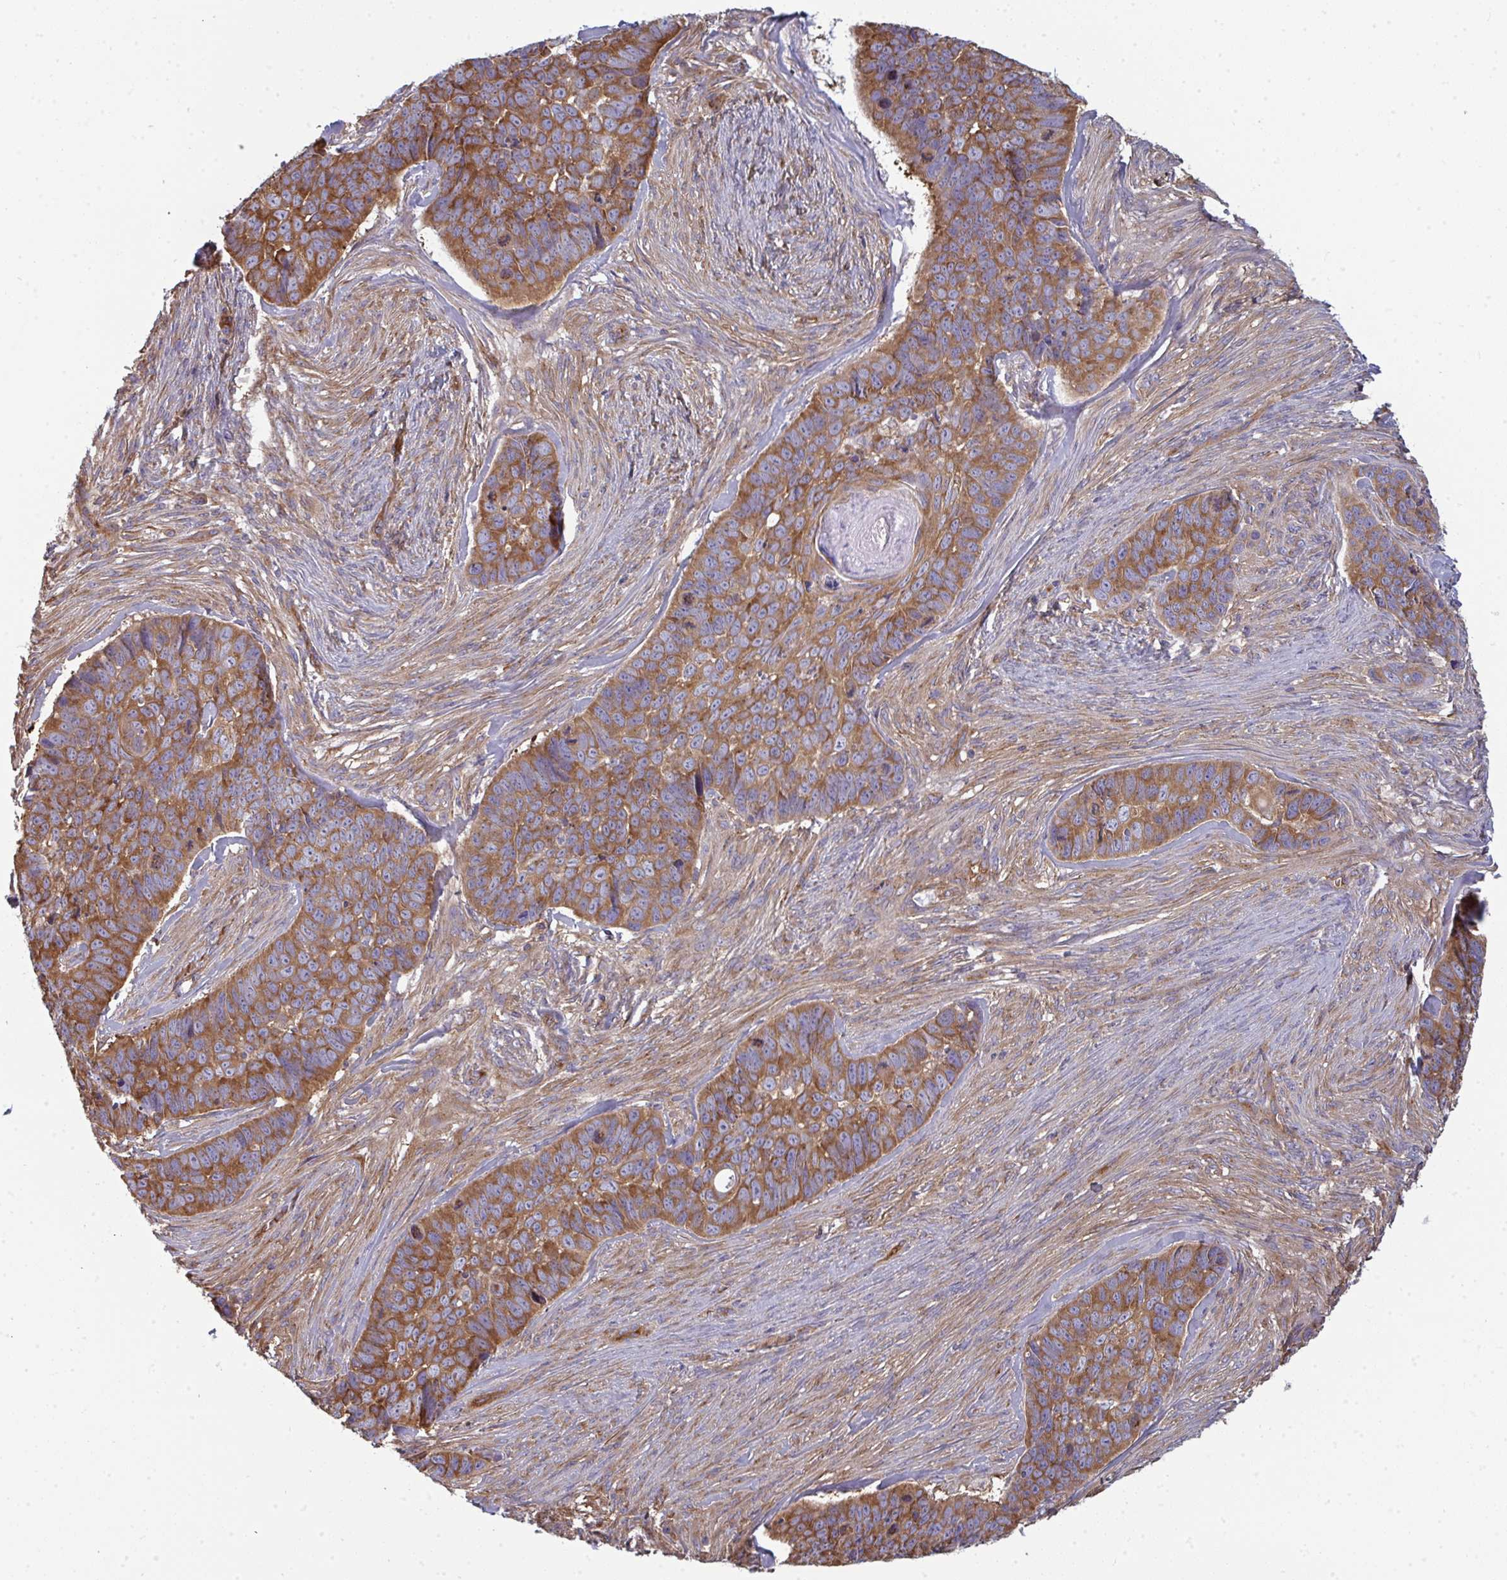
{"staining": {"intensity": "moderate", "quantity": ">75%", "location": "cytoplasmic/membranous"}, "tissue": "skin cancer", "cell_type": "Tumor cells", "image_type": "cancer", "snomed": [{"axis": "morphology", "description": "Basal cell carcinoma"}, {"axis": "topography", "description": "Skin"}], "caption": "Protein analysis of skin cancer (basal cell carcinoma) tissue demonstrates moderate cytoplasmic/membranous positivity in approximately >75% of tumor cells.", "gene": "DYNC1I2", "patient": {"sex": "female", "age": 82}}